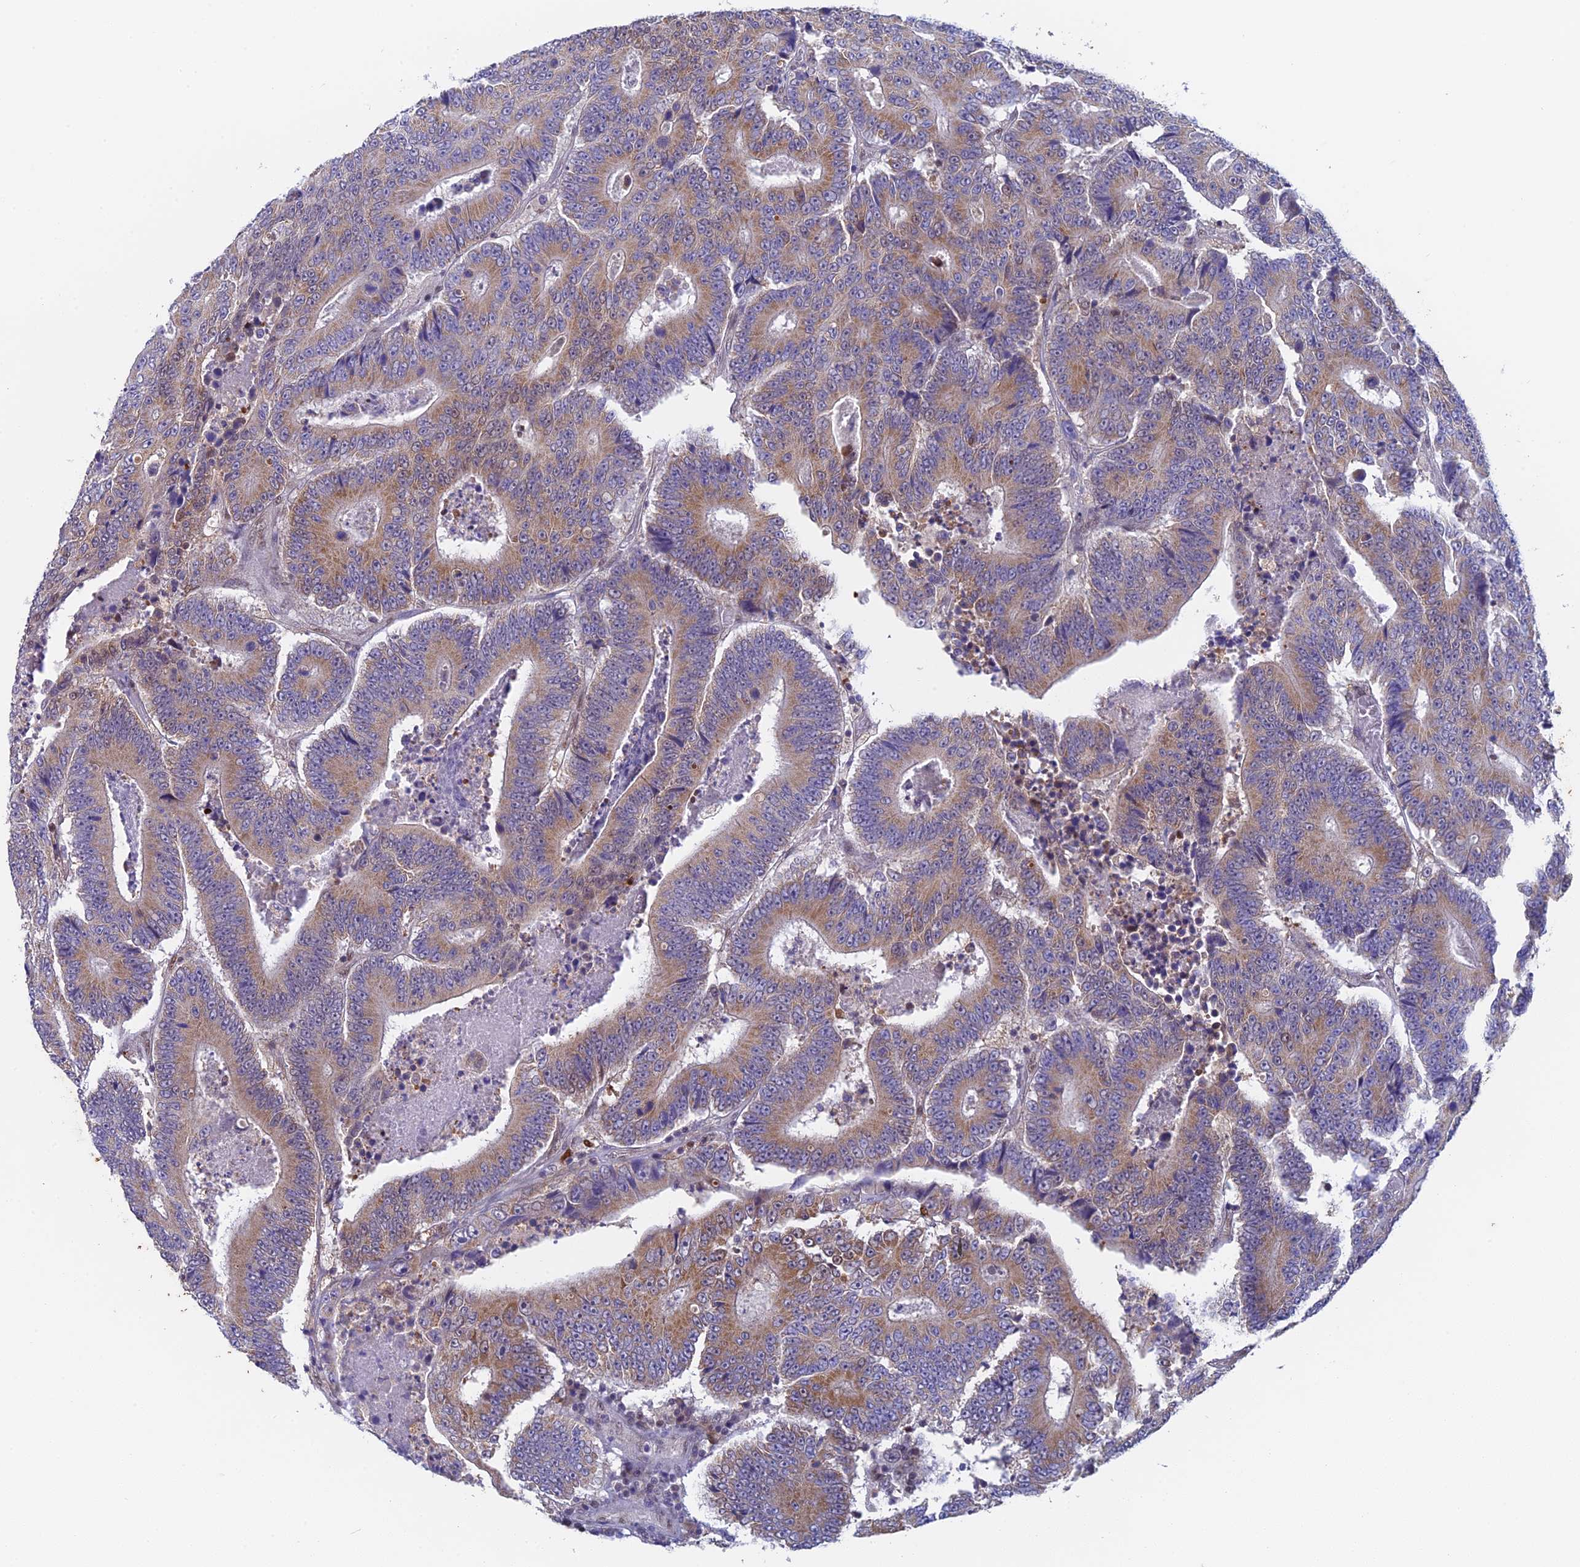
{"staining": {"intensity": "moderate", "quantity": ">75%", "location": "cytoplasmic/membranous"}, "tissue": "colorectal cancer", "cell_type": "Tumor cells", "image_type": "cancer", "snomed": [{"axis": "morphology", "description": "Adenocarcinoma, NOS"}, {"axis": "topography", "description": "Colon"}], "caption": "Immunohistochemical staining of colorectal cancer (adenocarcinoma) shows medium levels of moderate cytoplasmic/membranous protein expression in approximately >75% of tumor cells.", "gene": "MRPL17", "patient": {"sex": "male", "age": 83}}